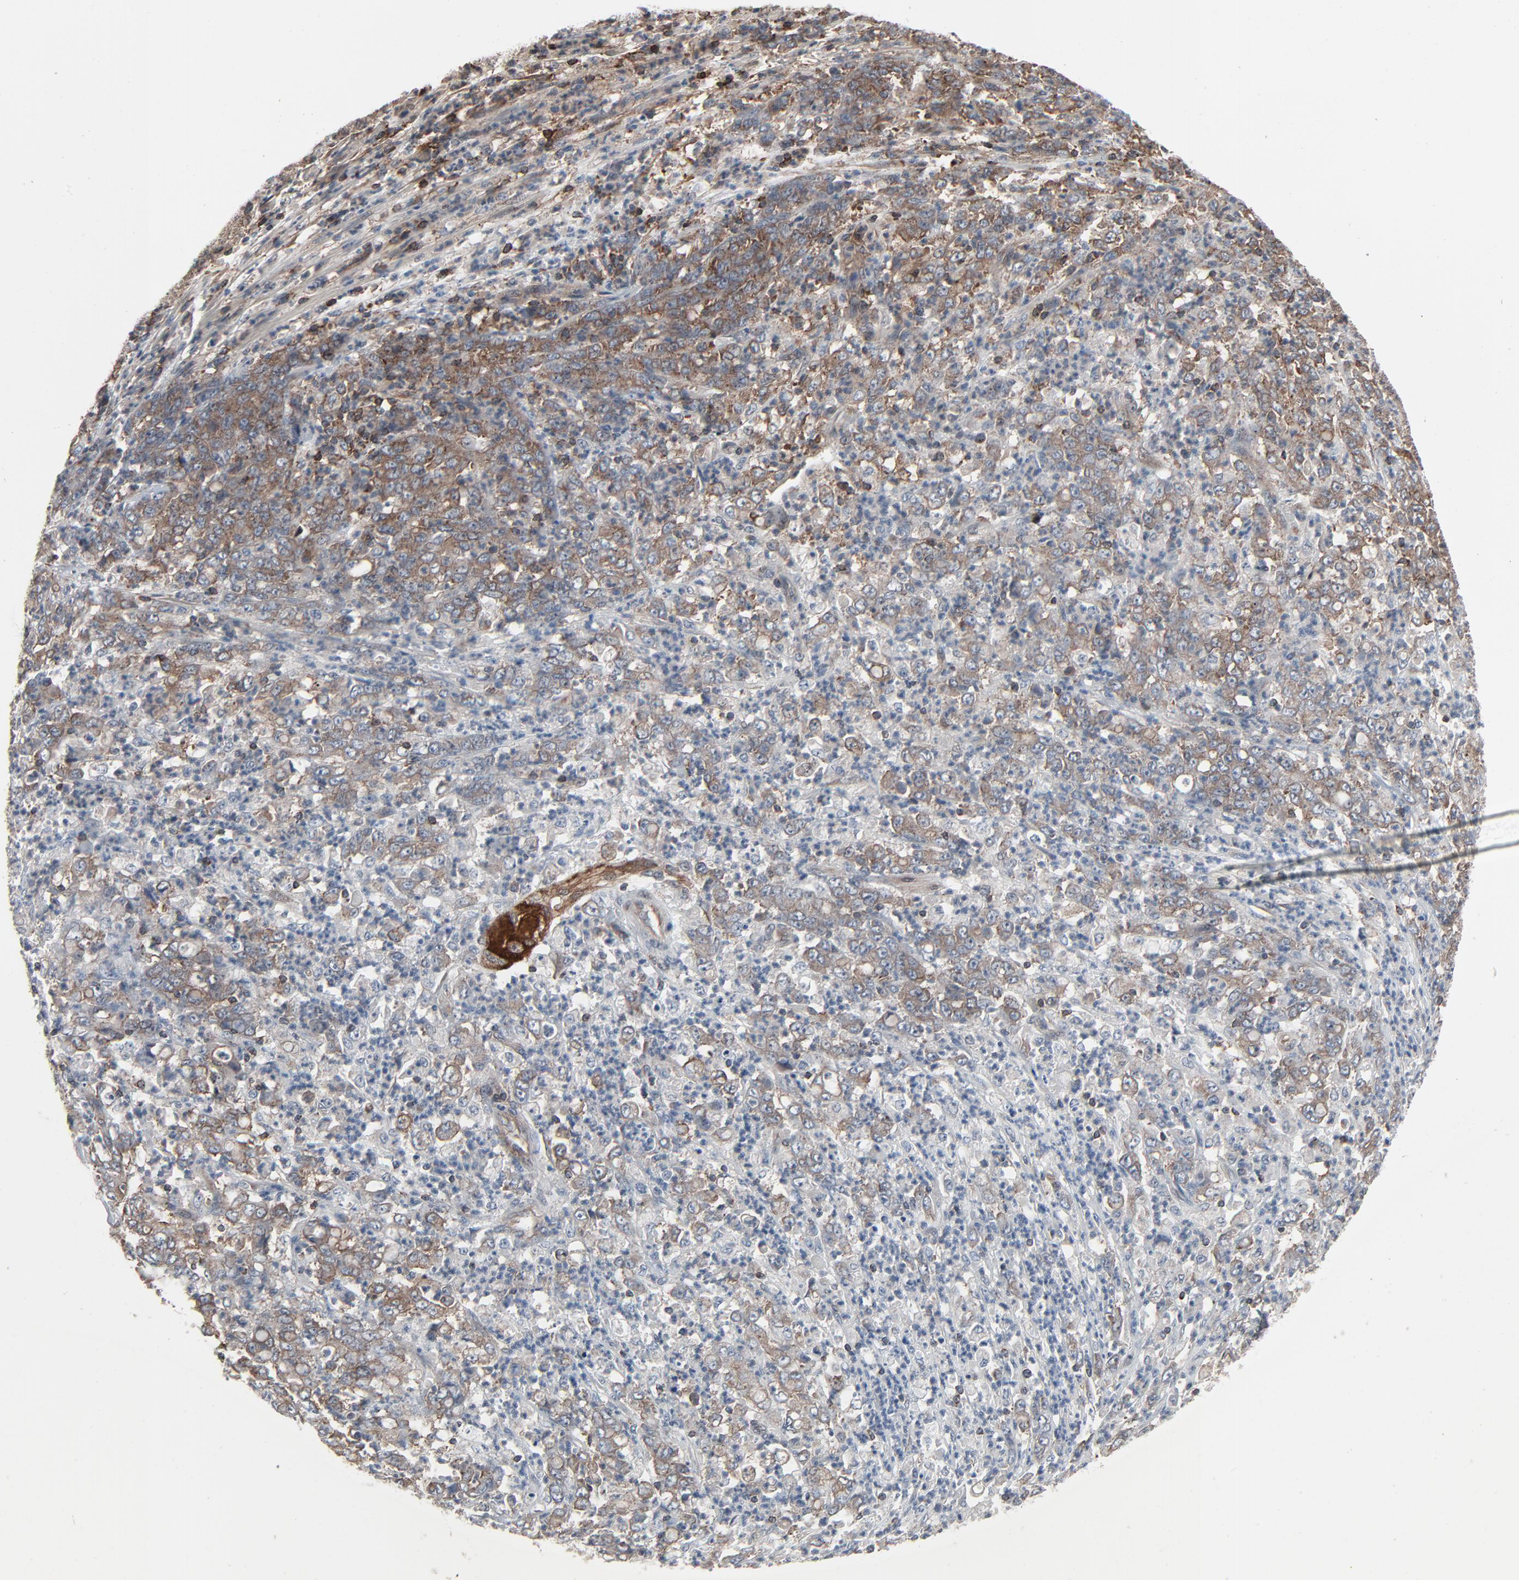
{"staining": {"intensity": "weak", "quantity": ">75%", "location": "cytoplasmic/membranous"}, "tissue": "stomach cancer", "cell_type": "Tumor cells", "image_type": "cancer", "snomed": [{"axis": "morphology", "description": "Adenocarcinoma, NOS"}, {"axis": "topography", "description": "Stomach, lower"}], "caption": "A low amount of weak cytoplasmic/membranous staining is seen in about >75% of tumor cells in adenocarcinoma (stomach) tissue.", "gene": "OPTN", "patient": {"sex": "female", "age": 71}}